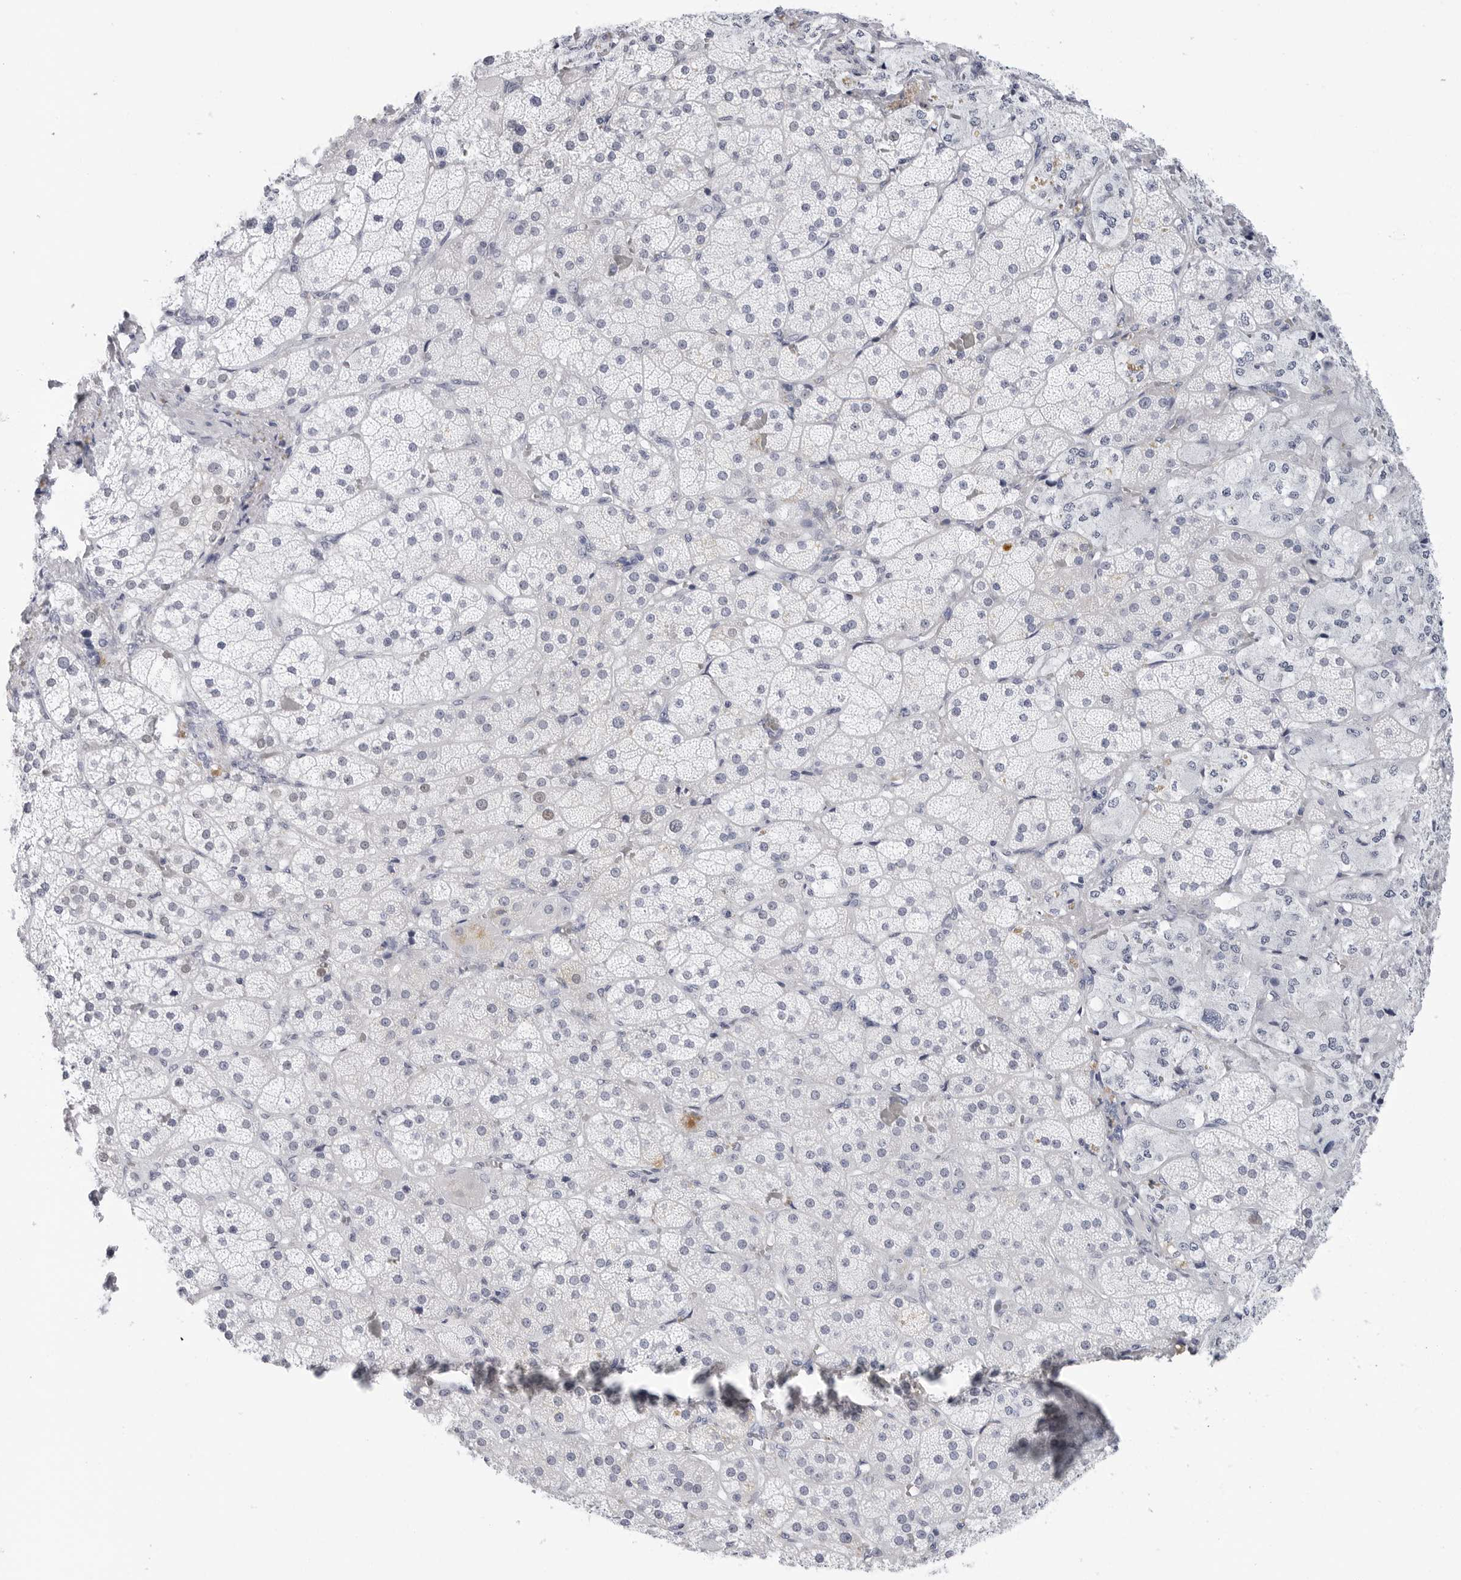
{"staining": {"intensity": "negative", "quantity": "none", "location": "none"}, "tissue": "adrenal gland", "cell_type": "Glandular cells", "image_type": "normal", "snomed": [{"axis": "morphology", "description": "Normal tissue, NOS"}, {"axis": "topography", "description": "Adrenal gland"}], "caption": "Protein analysis of benign adrenal gland shows no significant expression in glandular cells.", "gene": "SLC19A1", "patient": {"sex": "male", "age": 57}}